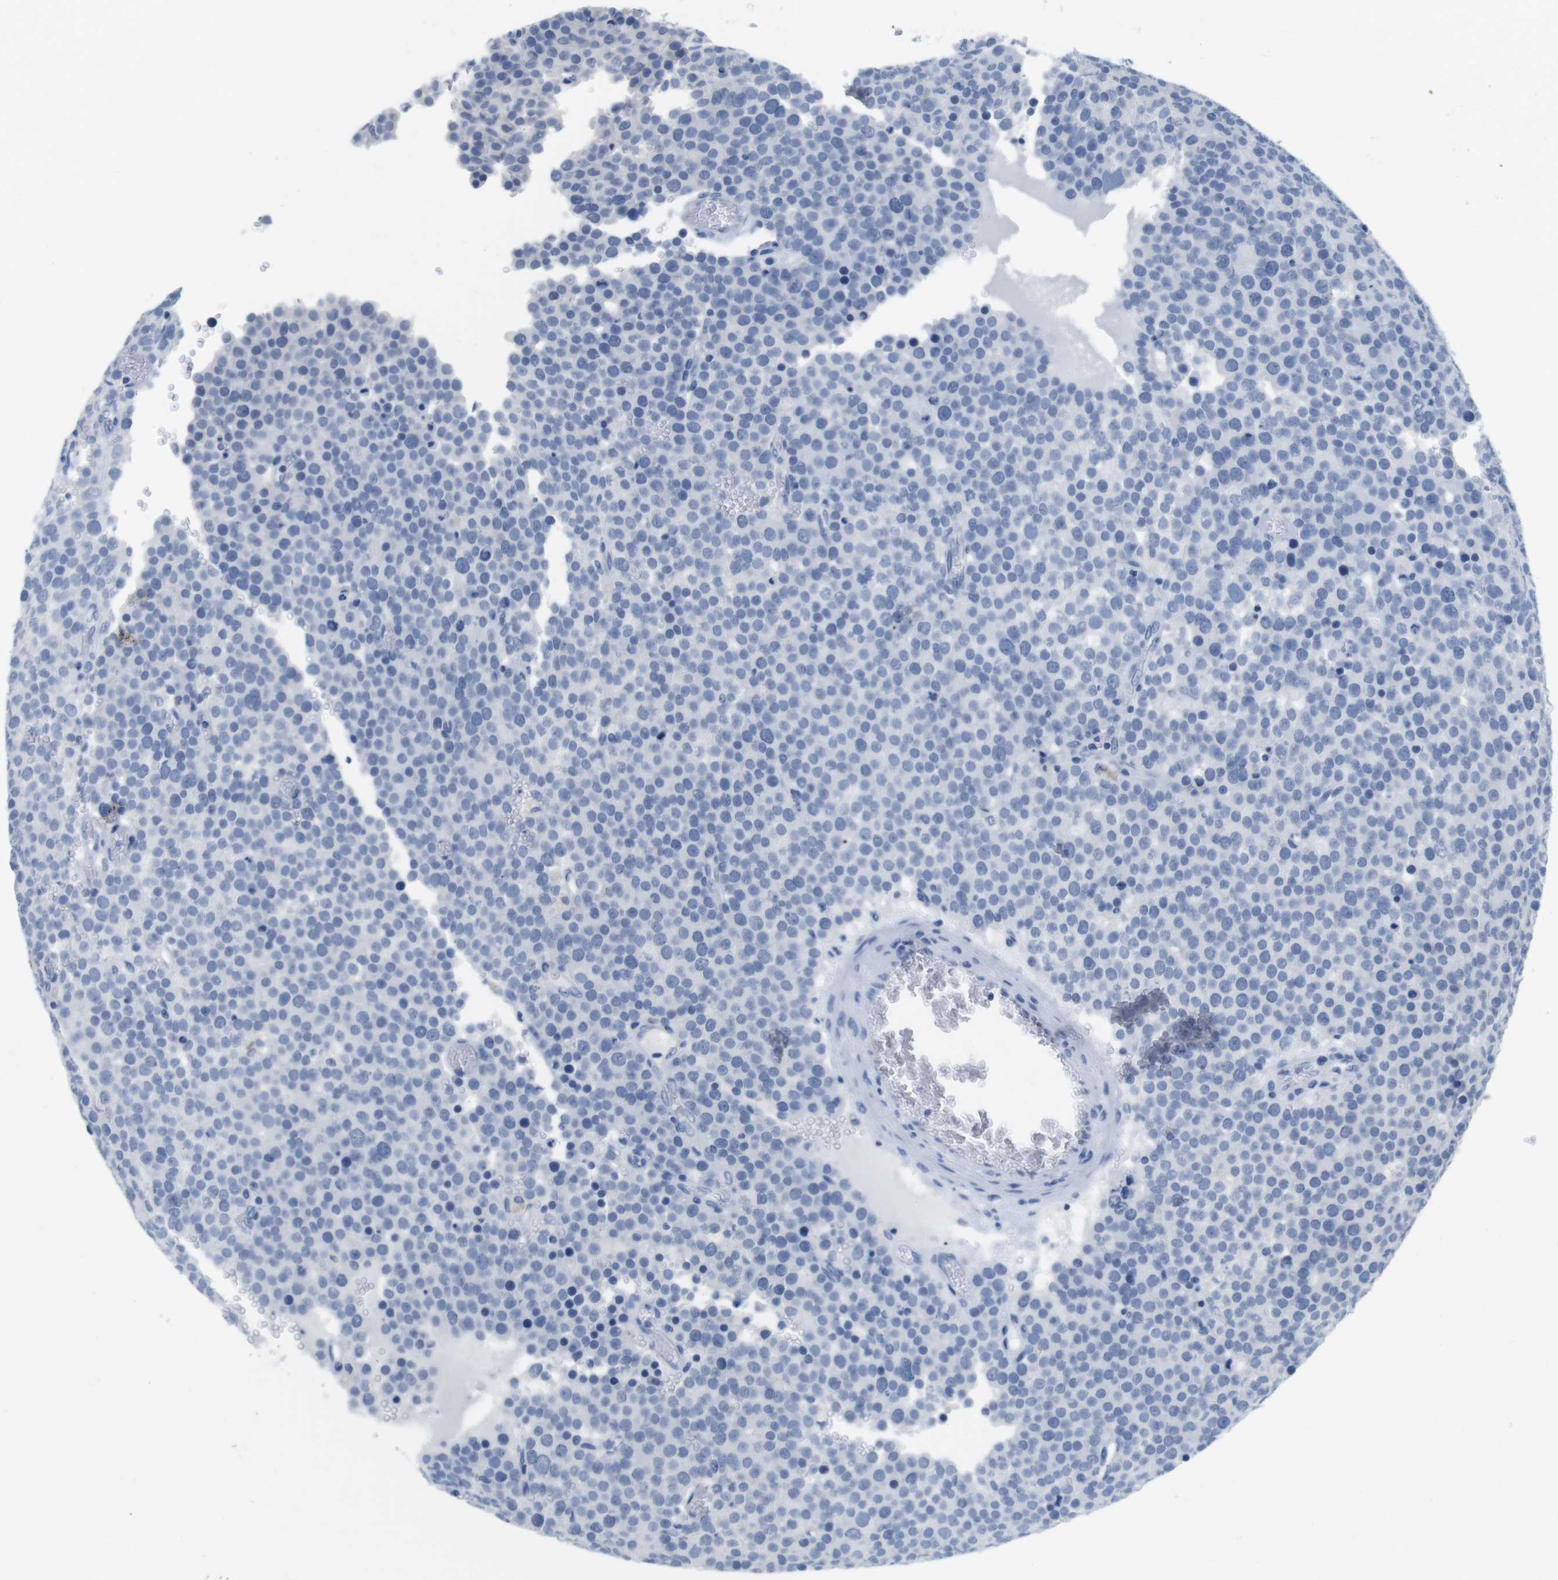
{"staining": {"intensity": "negative", "quantity": "none", "location": "none"}, "tissue": "testis cancer", "cell_type": "Tumor cells", "image_type": "cancer", "snomed": [{"axis": "morphology", "description": "Normal tissue, NOS"}, {"axis": "morphology", "description": "Seminoma, NOS"}, {"axis": "topography", "description": "Testis"}], "caption": "Testis cancer was stained to show a protein in brown. There is no significant staining in tumor cells.", "gene": "MAP6", "patient": {"sex": "male", "age": 71}}